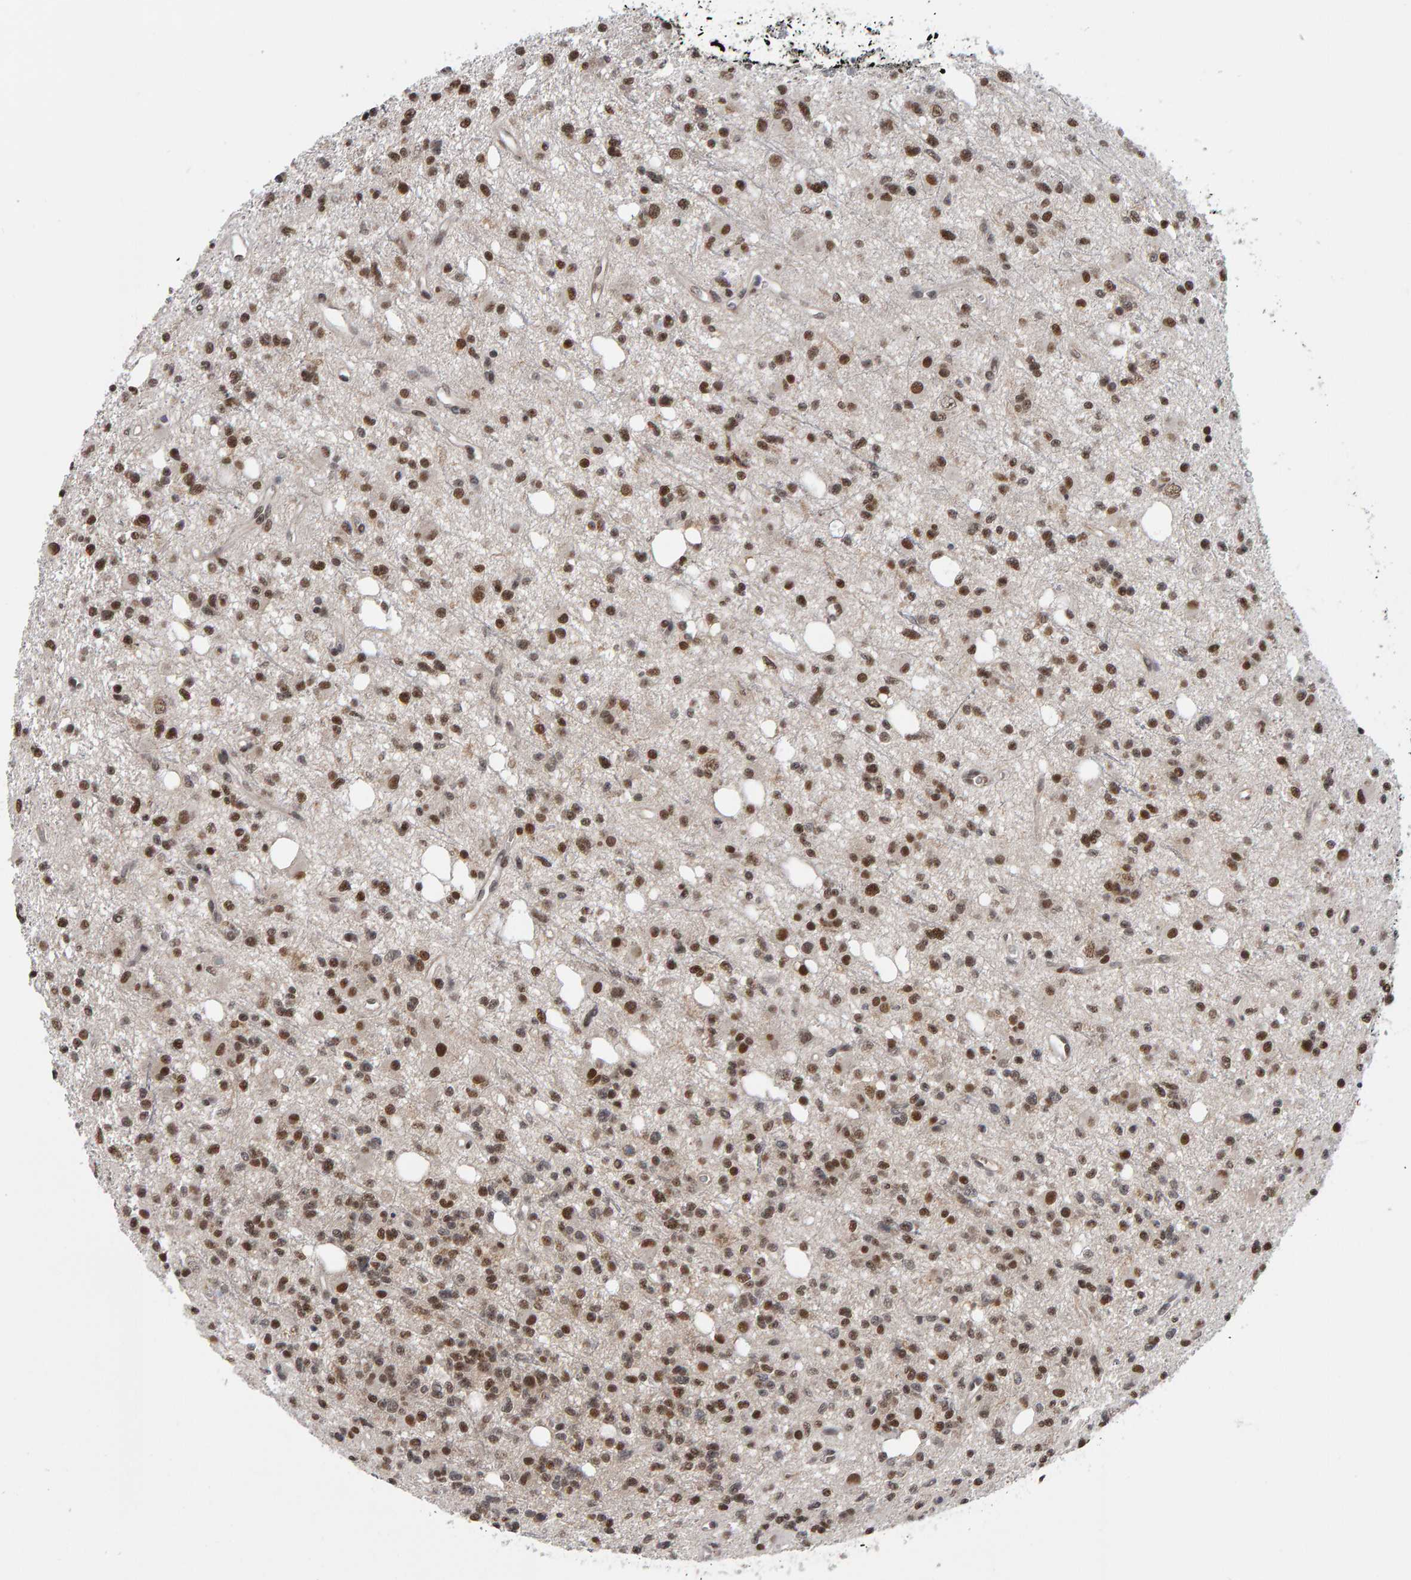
{"staining": {"intensity": "moderate", "quantity": ">75%", "location": "nuclear"}, "tissue": "glioma", "cell_type": "Tumor cells", "image_type": "cancer", "snomed": [{"axis": "morphology", "description": "Glioma, malignant, High grade"}, {"axis": "topography", "description": "Brain"}], "caption": "DAB immunohistochemical staining of glioma exhibits moderate nuclear protein staining in about >75% of tumor cells.", "gene": "ATF7IP", "patient": {"sex": "female", "age": 62}}